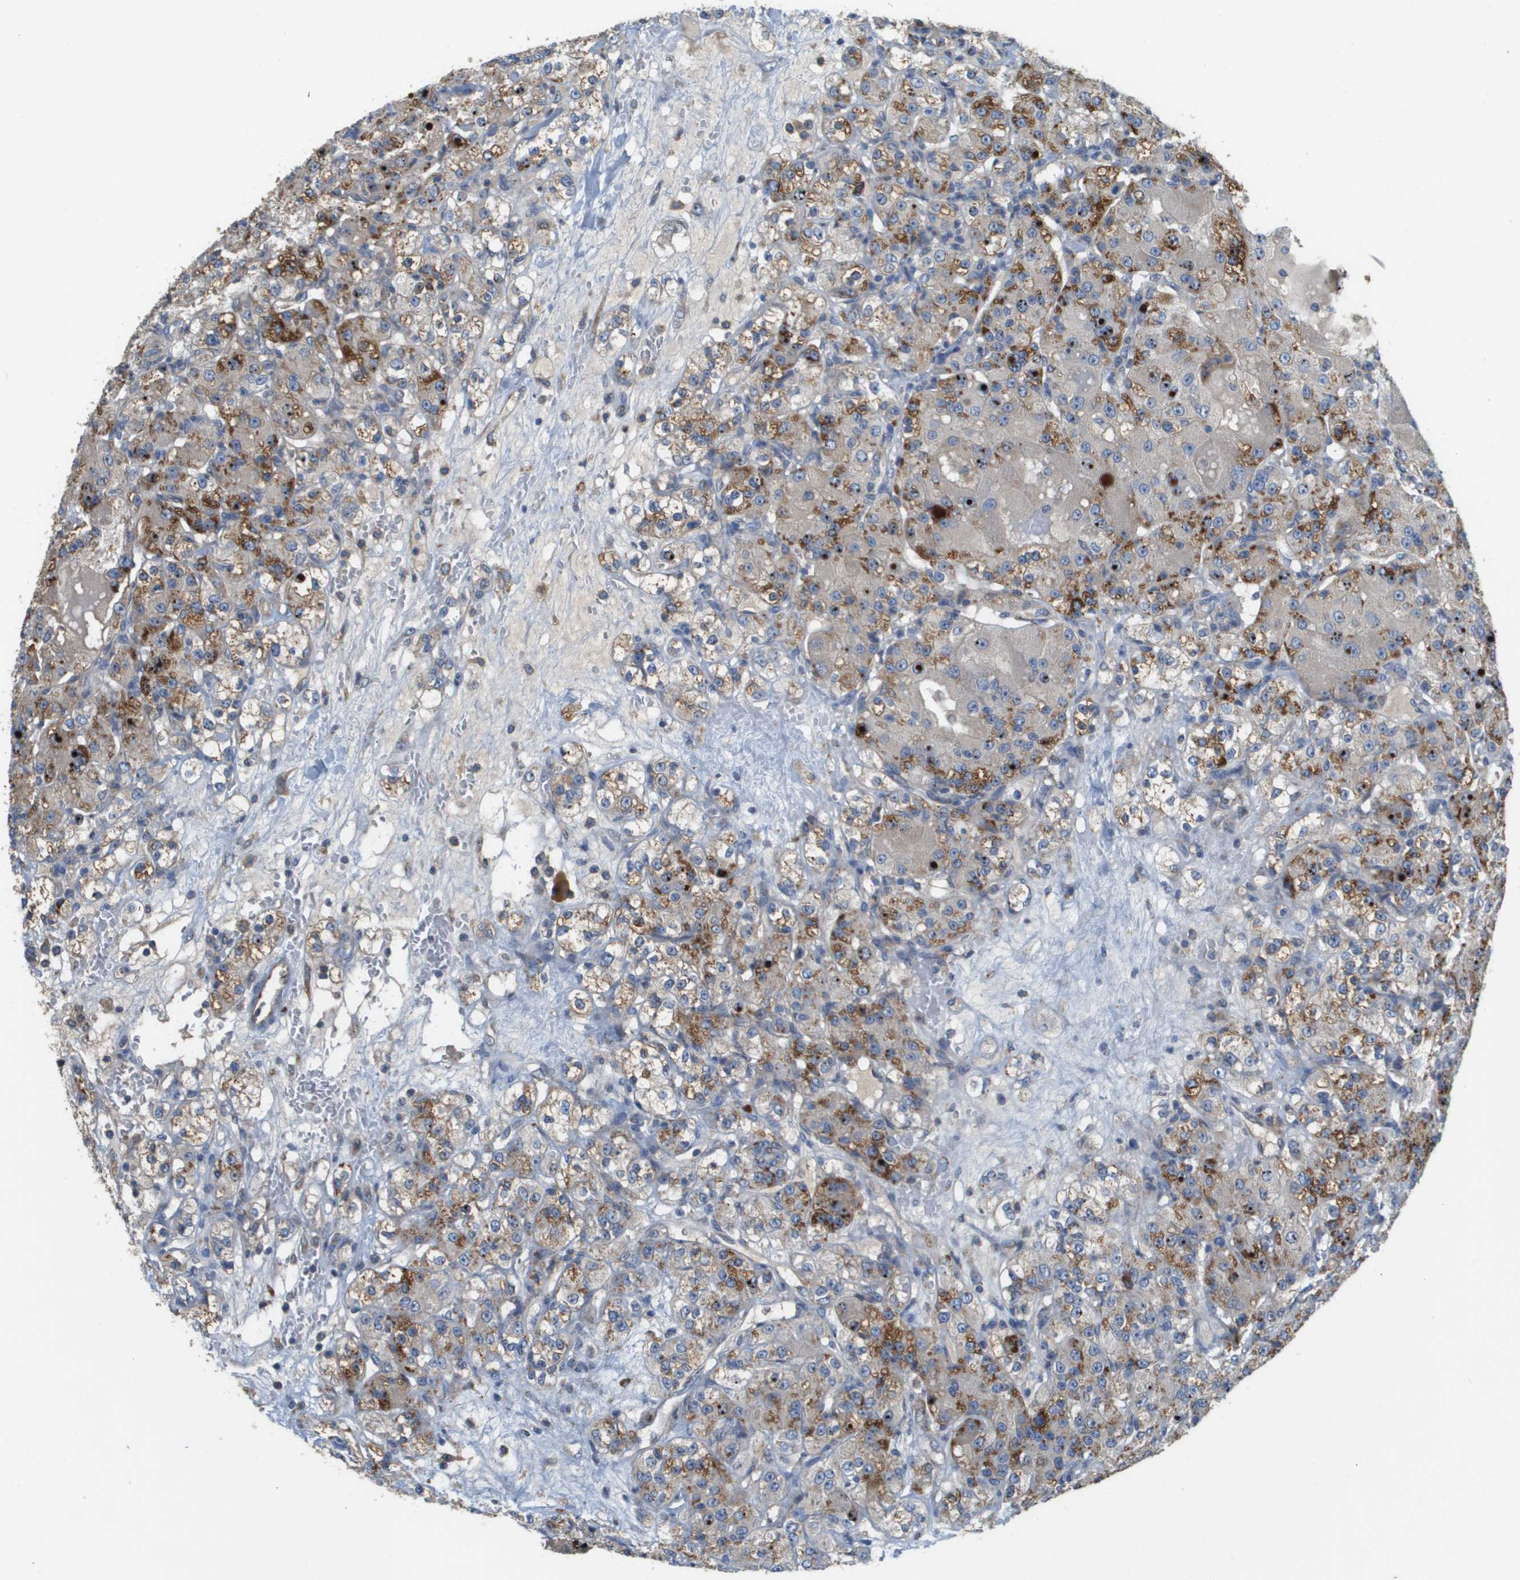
{"staining": {"intensity": "moderate", "quantity": ">75%", "location": "cytoplasmic/membranous"}, "tissue": "renal cancer", "cell_type": "Tumor cells", "image_type": "cancer", "snomed": [{"axis": "morphology", "description": "Normal tissue, NOS"}, {"axis": "morphology", "description": "Adenocarcinoma, NOS"}, {"axis": "topography", "description": "Kidney"}], "caption": "Human renal cancer stained with a protein marker exhibits moderate staining in tumor cells.", "gene": "CASP10", "patient": {"sex": "male", "age": 61}}